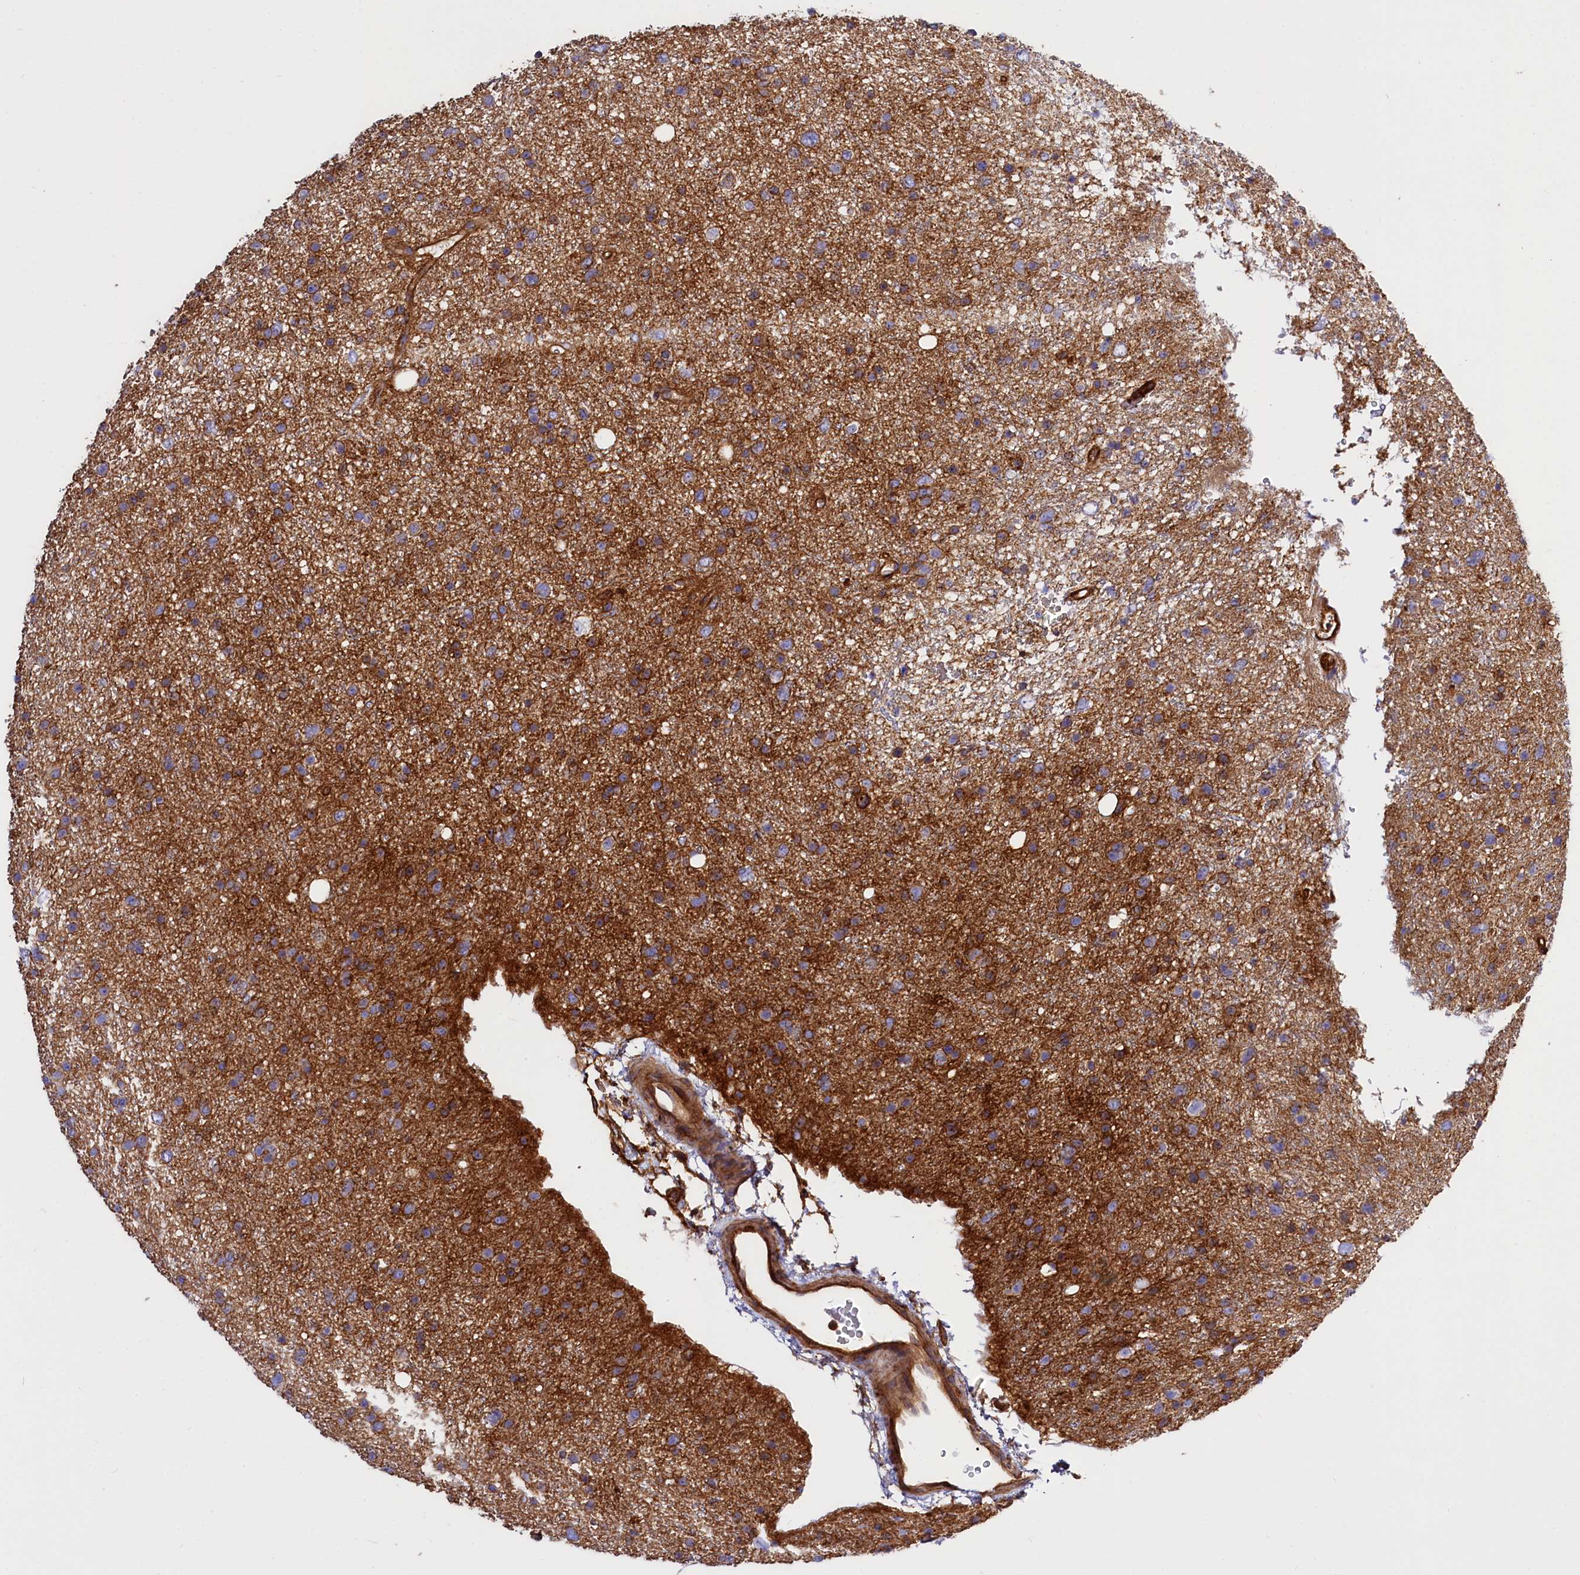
{"staining": {"intensity": "moderate", "quantity": ">75%", "location": "cytoplasmic/membranous"}, "tissue": "glioma", "cell_type": "Tumor cells", "image_type": "cancer", "snomed": [{"axis": "morphology", "description": "Glioma, malignant, Low grade"}, {"axis": "topography", "description": "Cerebral cortex"}], "caption": "The histopathology image exhibits staining of malignant low-grade glioma, revealing moderate cytoplasmic/membranous protein staining (brown color) within tumor cells.", "gene": "ANO6", "patient": {"sex": "female", "age": 39}}